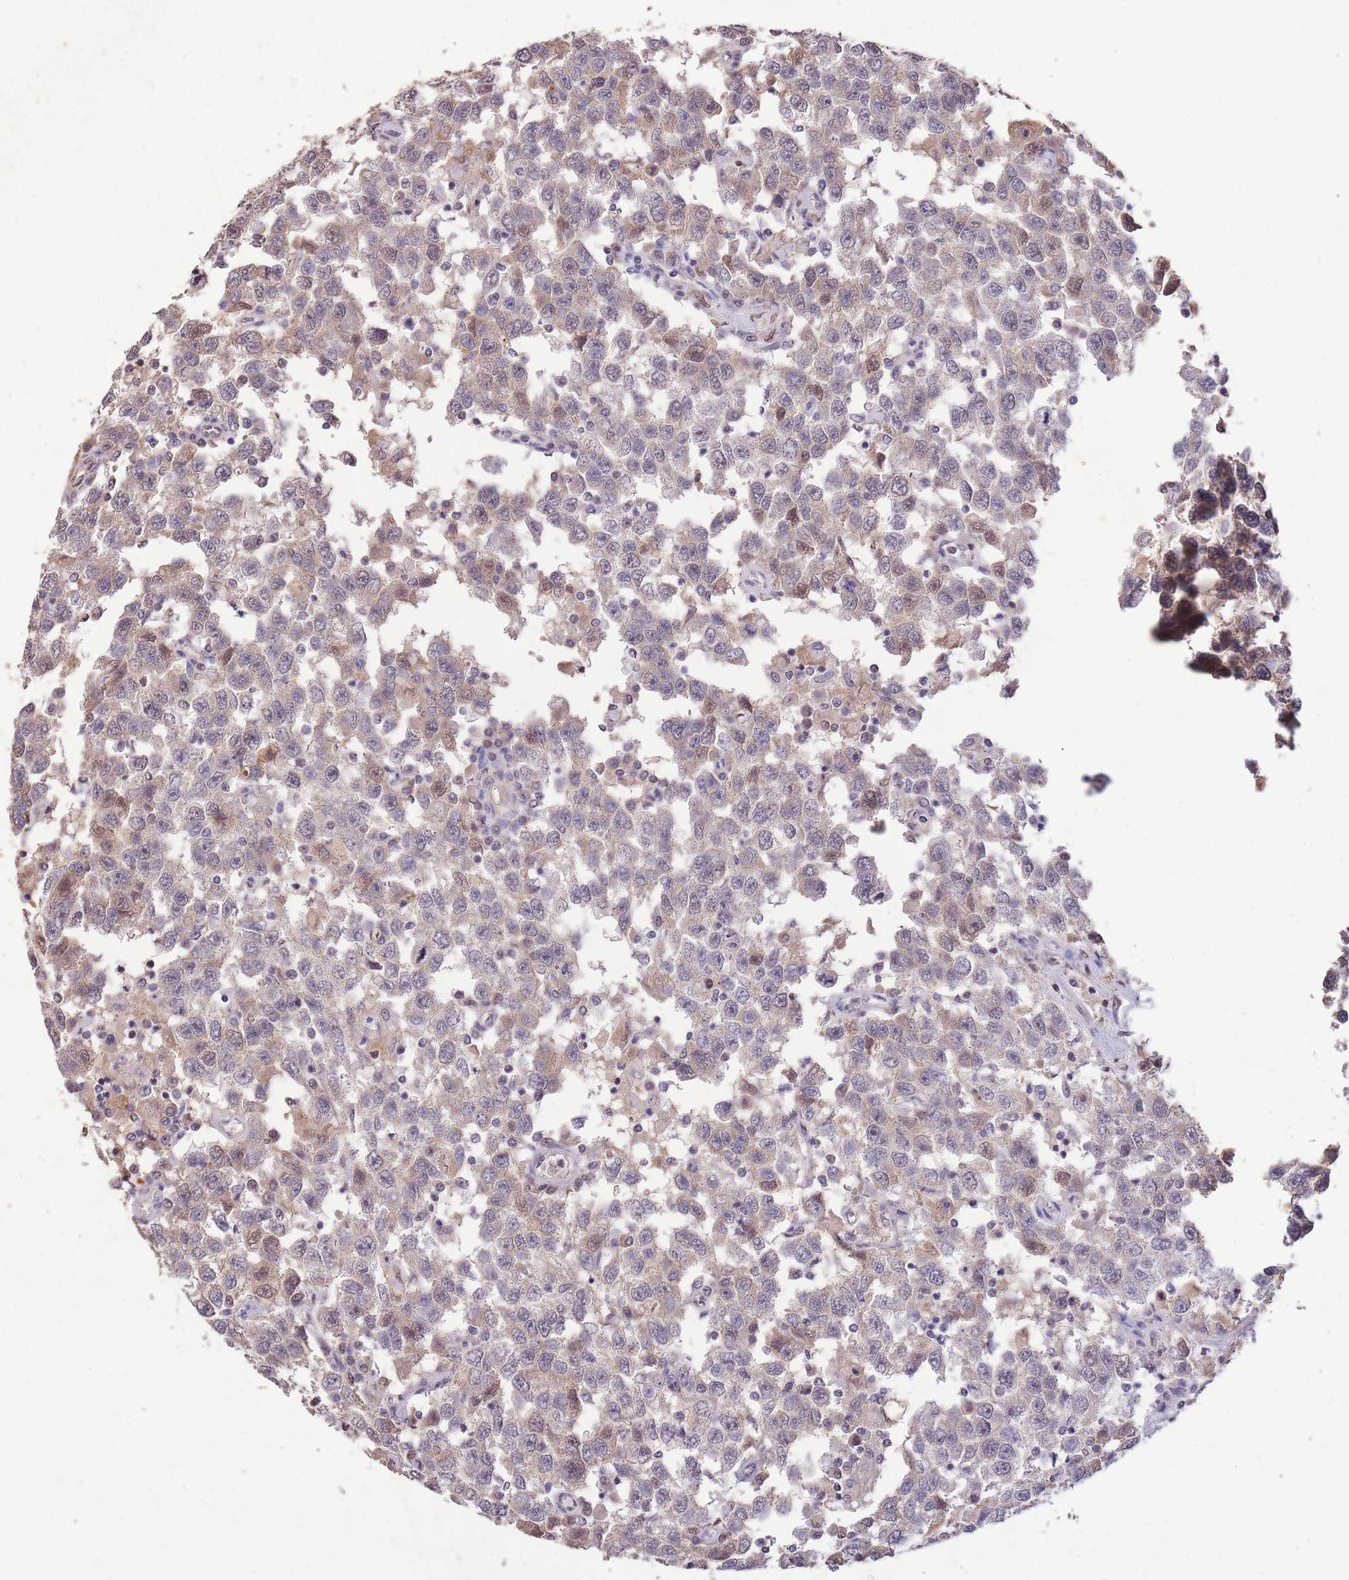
{"staining": {"intensity": "weak", "quantity": "<25%", "location": "cytoplasmic/membranous,nuclear"}, "tissue": "testis cancer", "cell_type": "Tumor cells", "image_type": "cancer", "snomed": [{"axis": "morphology", "description": "Seminoma, NOS"}, {"axis": "topography", "description": "Testis"}], "caption": "Tumor cells show no significant staining in testis cancer (seminoma). (Stains: DAB immunohistochemistry with hematoxylin counter stain, Microscopy: brightfield microscopy at high magnification).", "gene": "RGS14", "patient": {"sex": "male", "age": 41}}